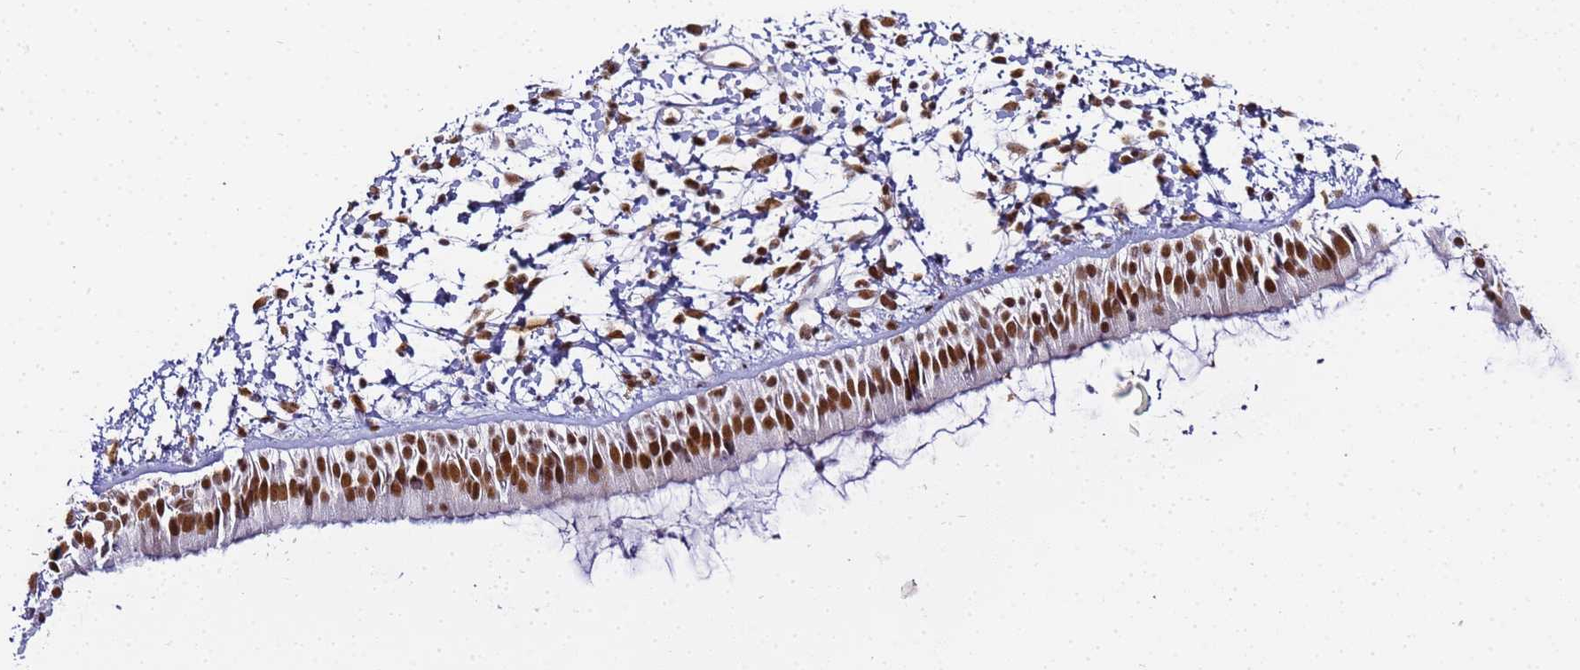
{"staining": {"intensity": "strong", "quantity": ">75%", "location": "nuclear"}, "tissue": "nasopharynx", "cell_type": "Respiratory epithelial cells", "image_type": "normal", "snomed": [{"axis": "morphology", "description": "Normal tissue, NOS"}, {"axis": "topography", "description": "Nasopharynx"}], "caption": "This photomicrograph exhibits IHC staining of benign human nasopharynx, with high strong nuclear staining in approximately >75% of respiratory epithelial cells.", "gene": "RBM12", "patient": {"sex": "male", "age": 22}}